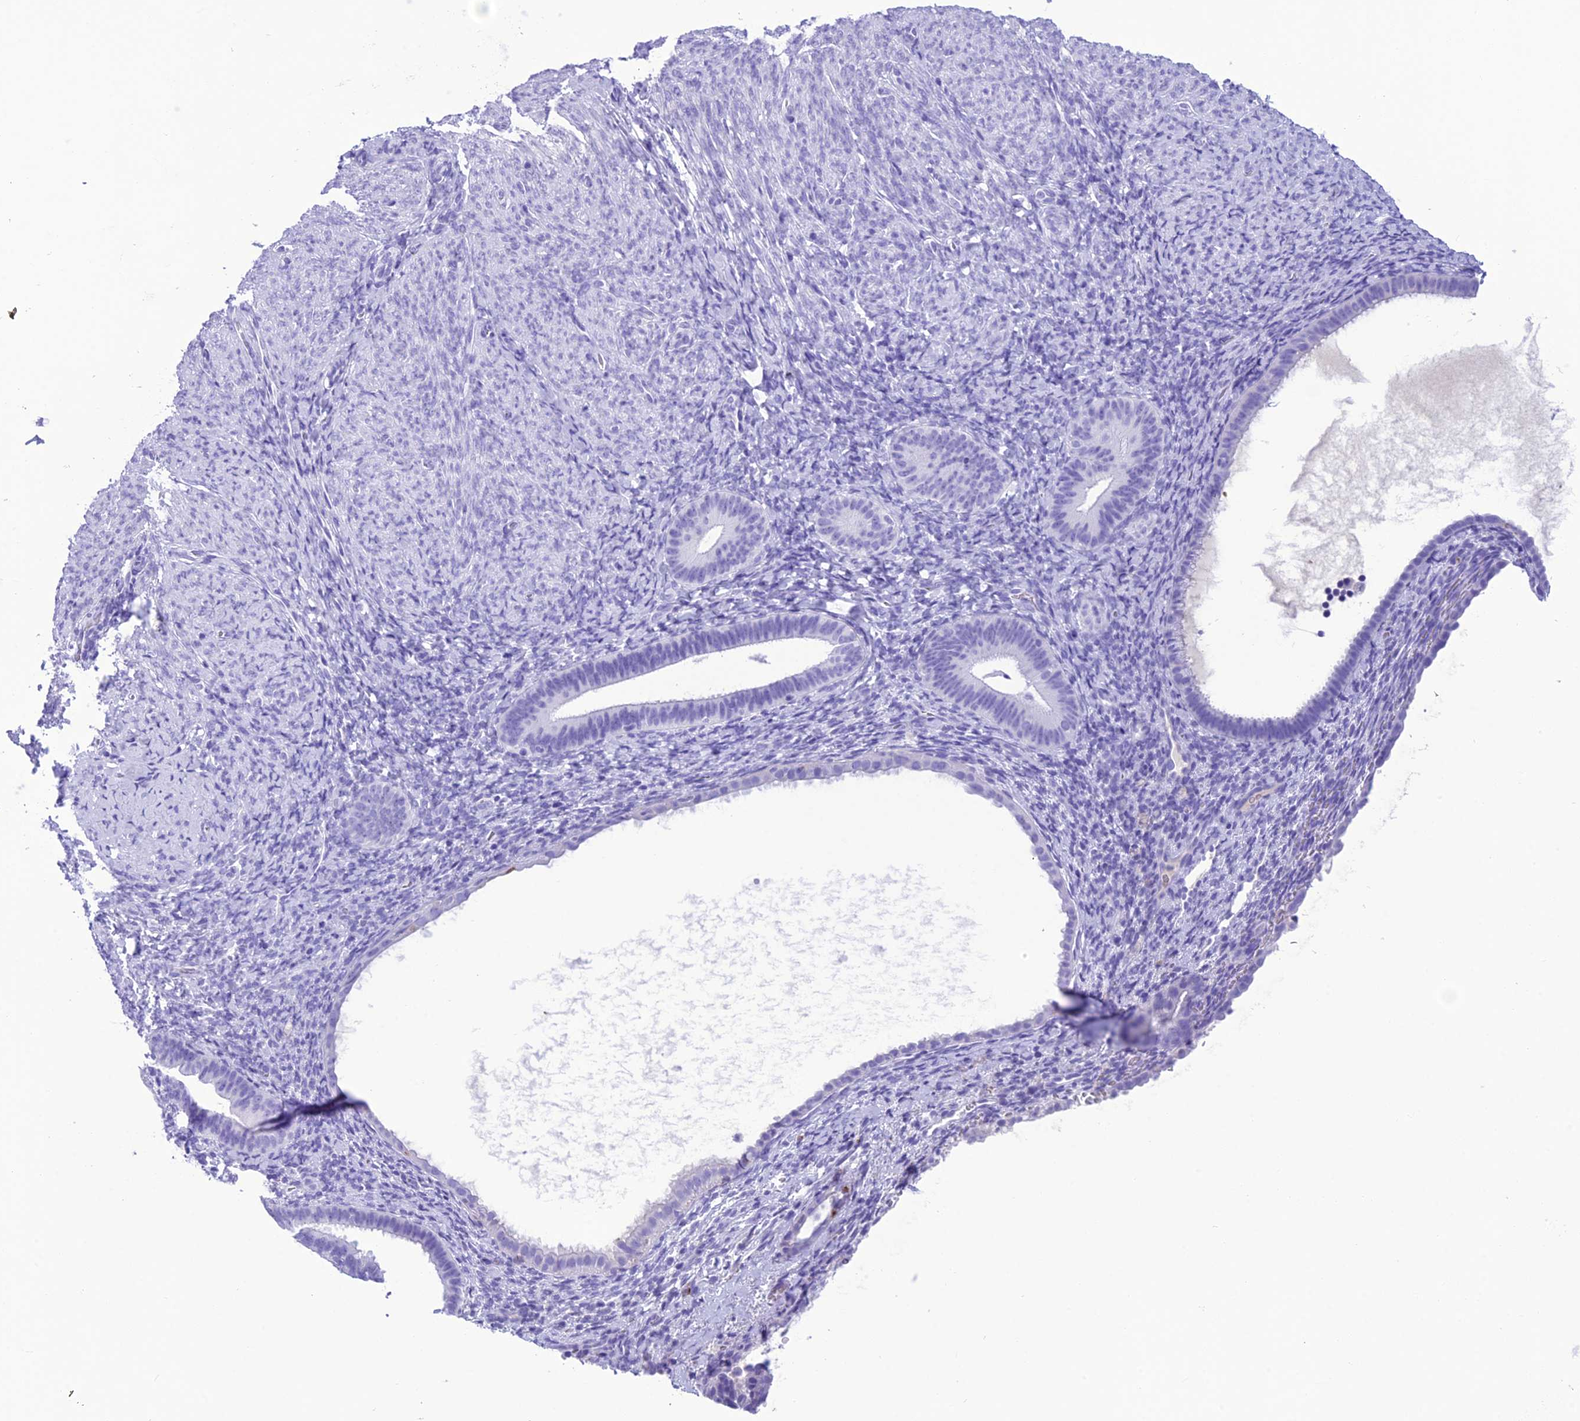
{"staining": {"intensity": "negative", "quantity": "none", "location": "none"}, "tissue": "endometrium", "cell_type": "Cells in endometrial stroma", "image_type": "normal", "snomed": [{"axis": "morphology", "description": "Normal tissue, NOS"}, {"axis": "topography", "description": "Endometrium"}], "caption": "An immunohistochemistry (IHC) photomicrograph of normal endometrium is shown. There is no staining in cells in endometrial stroma of endometrium.", "gene": "TRAM1L1", "patient": {"sex": "female", "age": 65}}